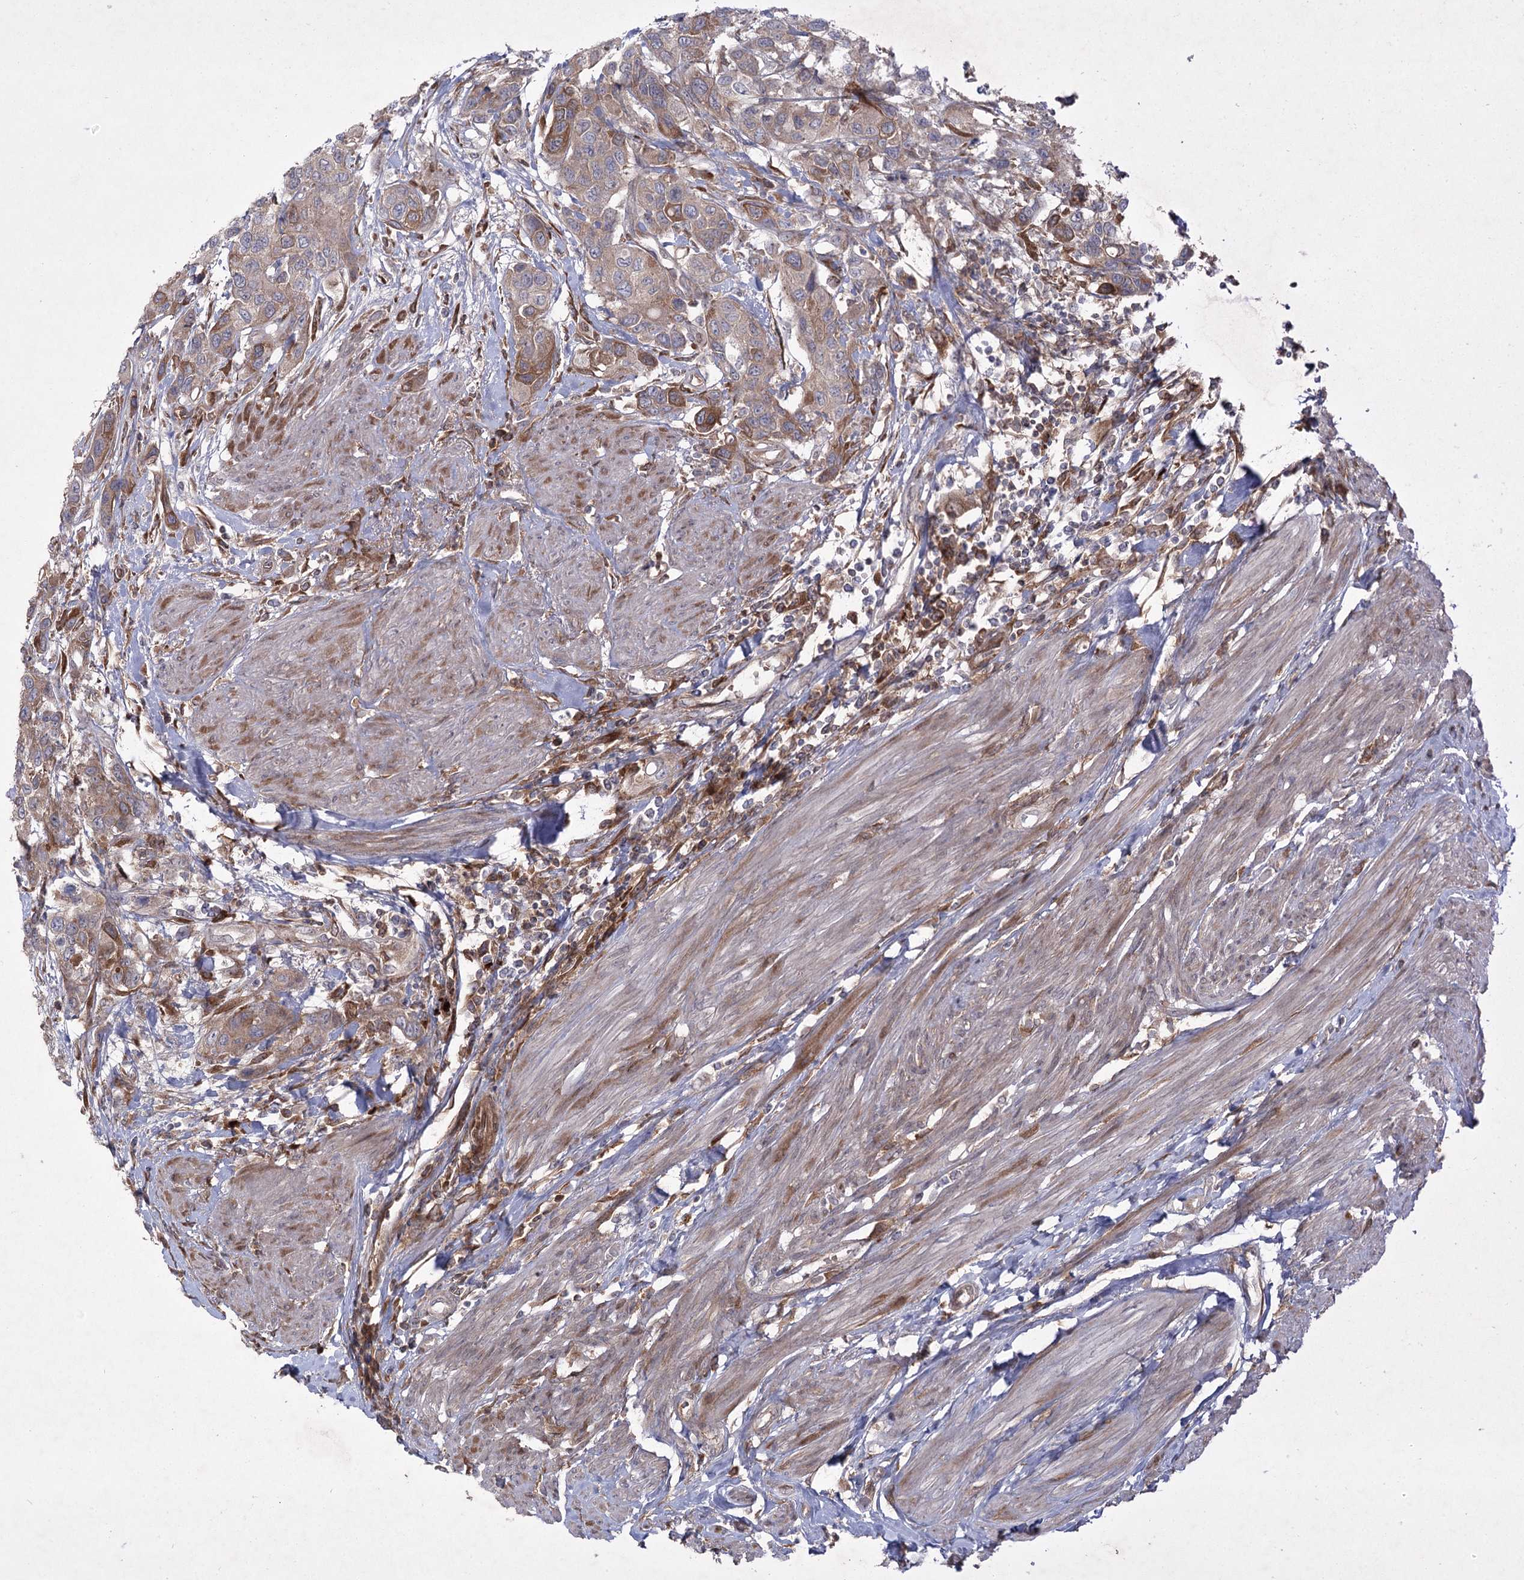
{"staining": {"intensity": "moderate", "quantity": ">75%", "location": "cytoplasmic/membranous"}, "tissue": "urothelial cancer", "cell_type": "Tumor cells", "image_type": "cancer", "snomed": [{"axis": "morphology", "description": "Normal tissue, NOS"}, {"axis": "morphology", "description": "Urothelial carcinoma, High grade"}, {"axis": "topography", "description": "Vascular tissue"}, {"axis": "topography", "description": "Urinary bladder"}], "caption": "Urothelial cancer stained with IHC reveals moderate cytoplasmic/membranous expression in approximately >75% of tumor cells. (brown staining indicates protein expression, while blue staining denotes nuclei).", "gene": "PLEKHA5", "patient": {"sex": "female", "age": 56}}